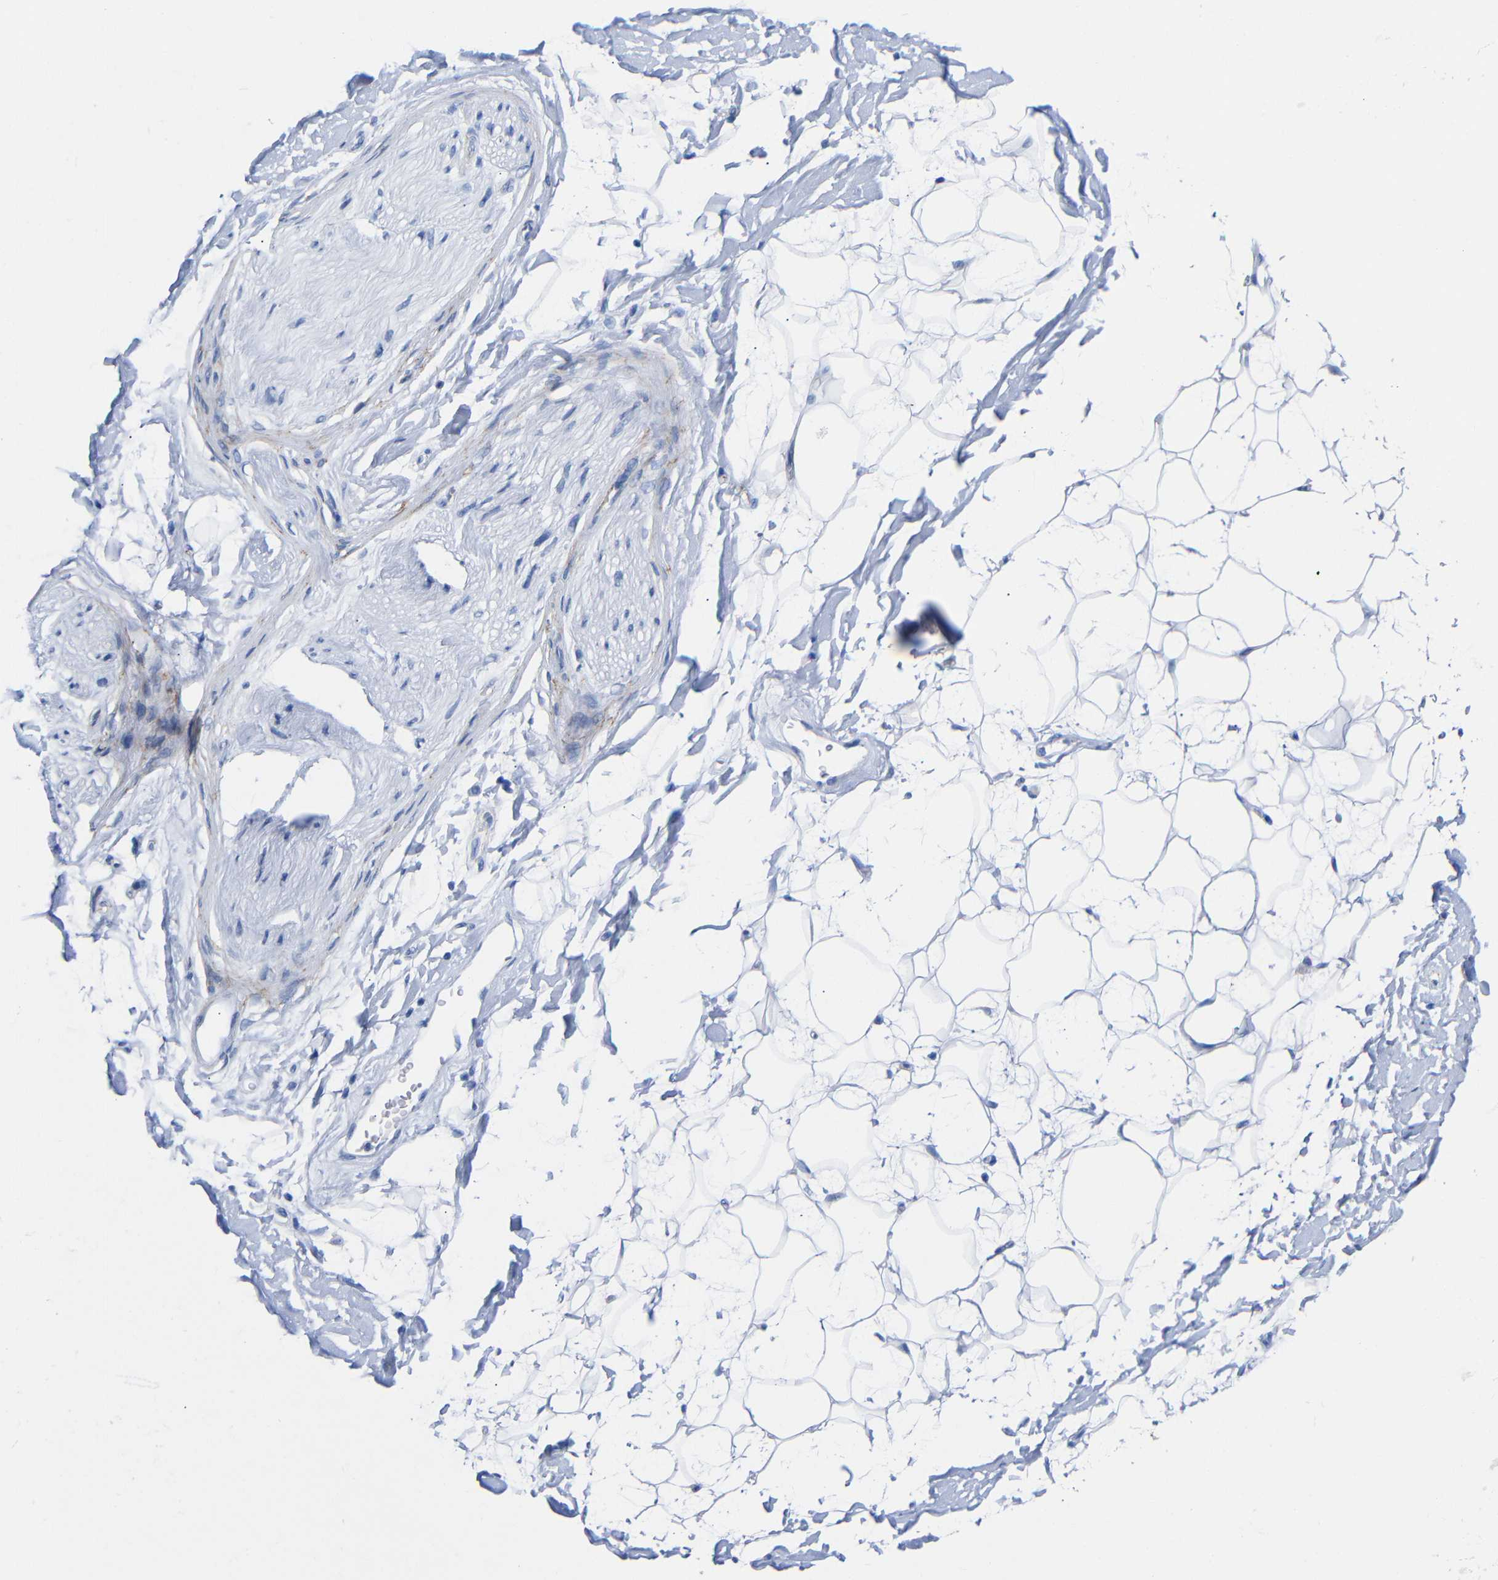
{"staining": {"intensity": "negative", "quantity": "none", "location": "none"}, "tissue": "adipose tissue", "cell_type": "Adipocytes", "image_type": "normal", "snomed": [{"axis": "morphology", "description": "Normal tissue, NOS"}, {"axis": "topography", "description": "Soft tissue"}], "caption": "DAB (3,3'-diaminobenzidine) immunohistochemical staining of normal human adipose tissue demonstrates no significant positivity in adipocytes.", "gene": "CGNL1", "patient": {"sex": "male", "age": 72}}